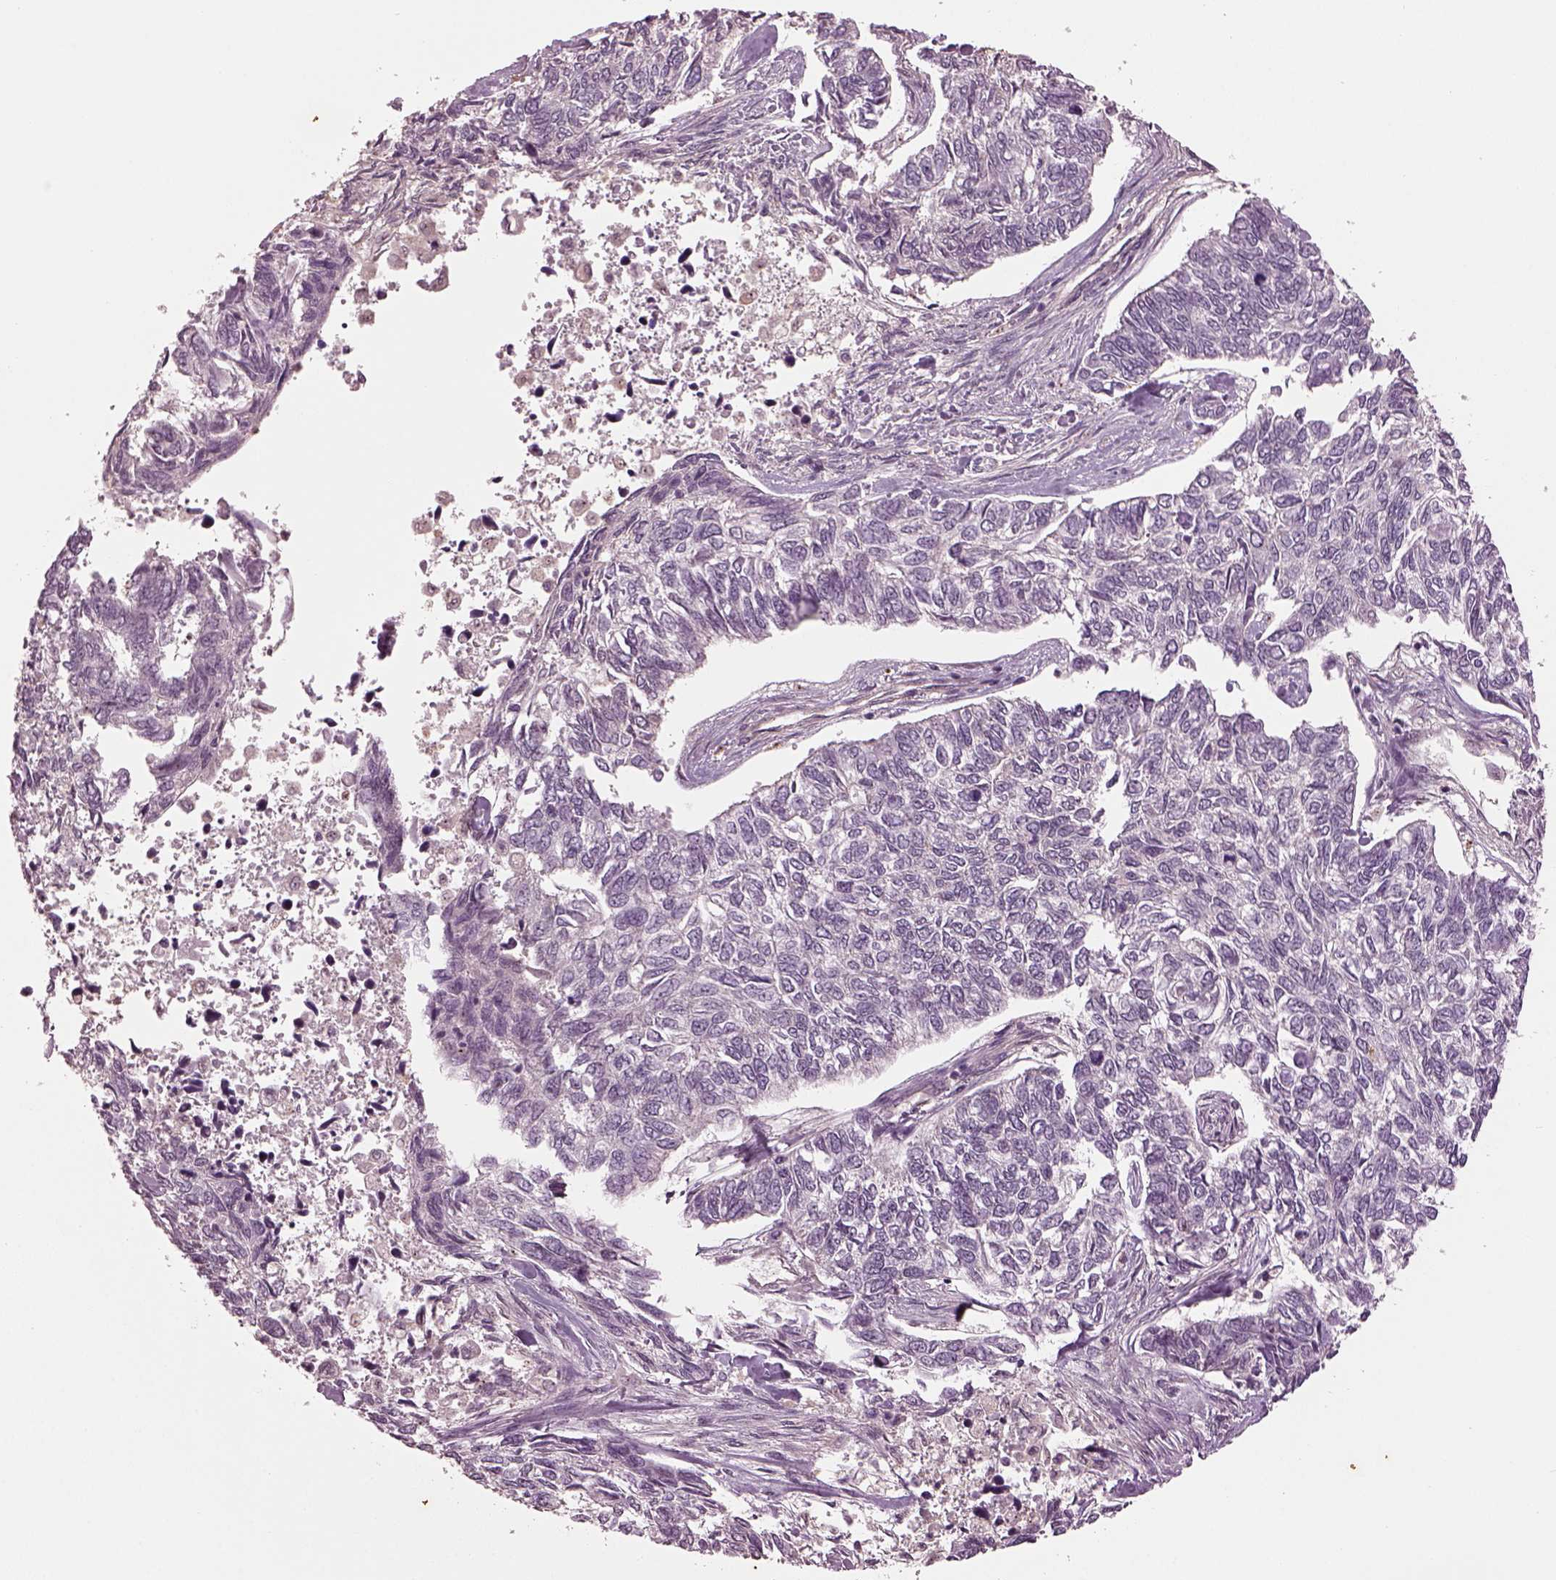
{"staining": {"intensity": "negative", "quantity": "none", "location": "none"}, "tissue": "skin cancer", "cell_type": "Tumor cells", "image_type": "cancer", "snomed": [{"axis": "morphology", "description": "Basal cell carcinoma"}, {"axis": "topography", "description": "Skin"}], "caption": "The photomicrograph demonstrates no significant expression in tumor cells of skin basal cell carcinoma. Nuclei are stained in blue.", "gene": "GNRH1", "patient": {"sex": "female", "age": 65}}